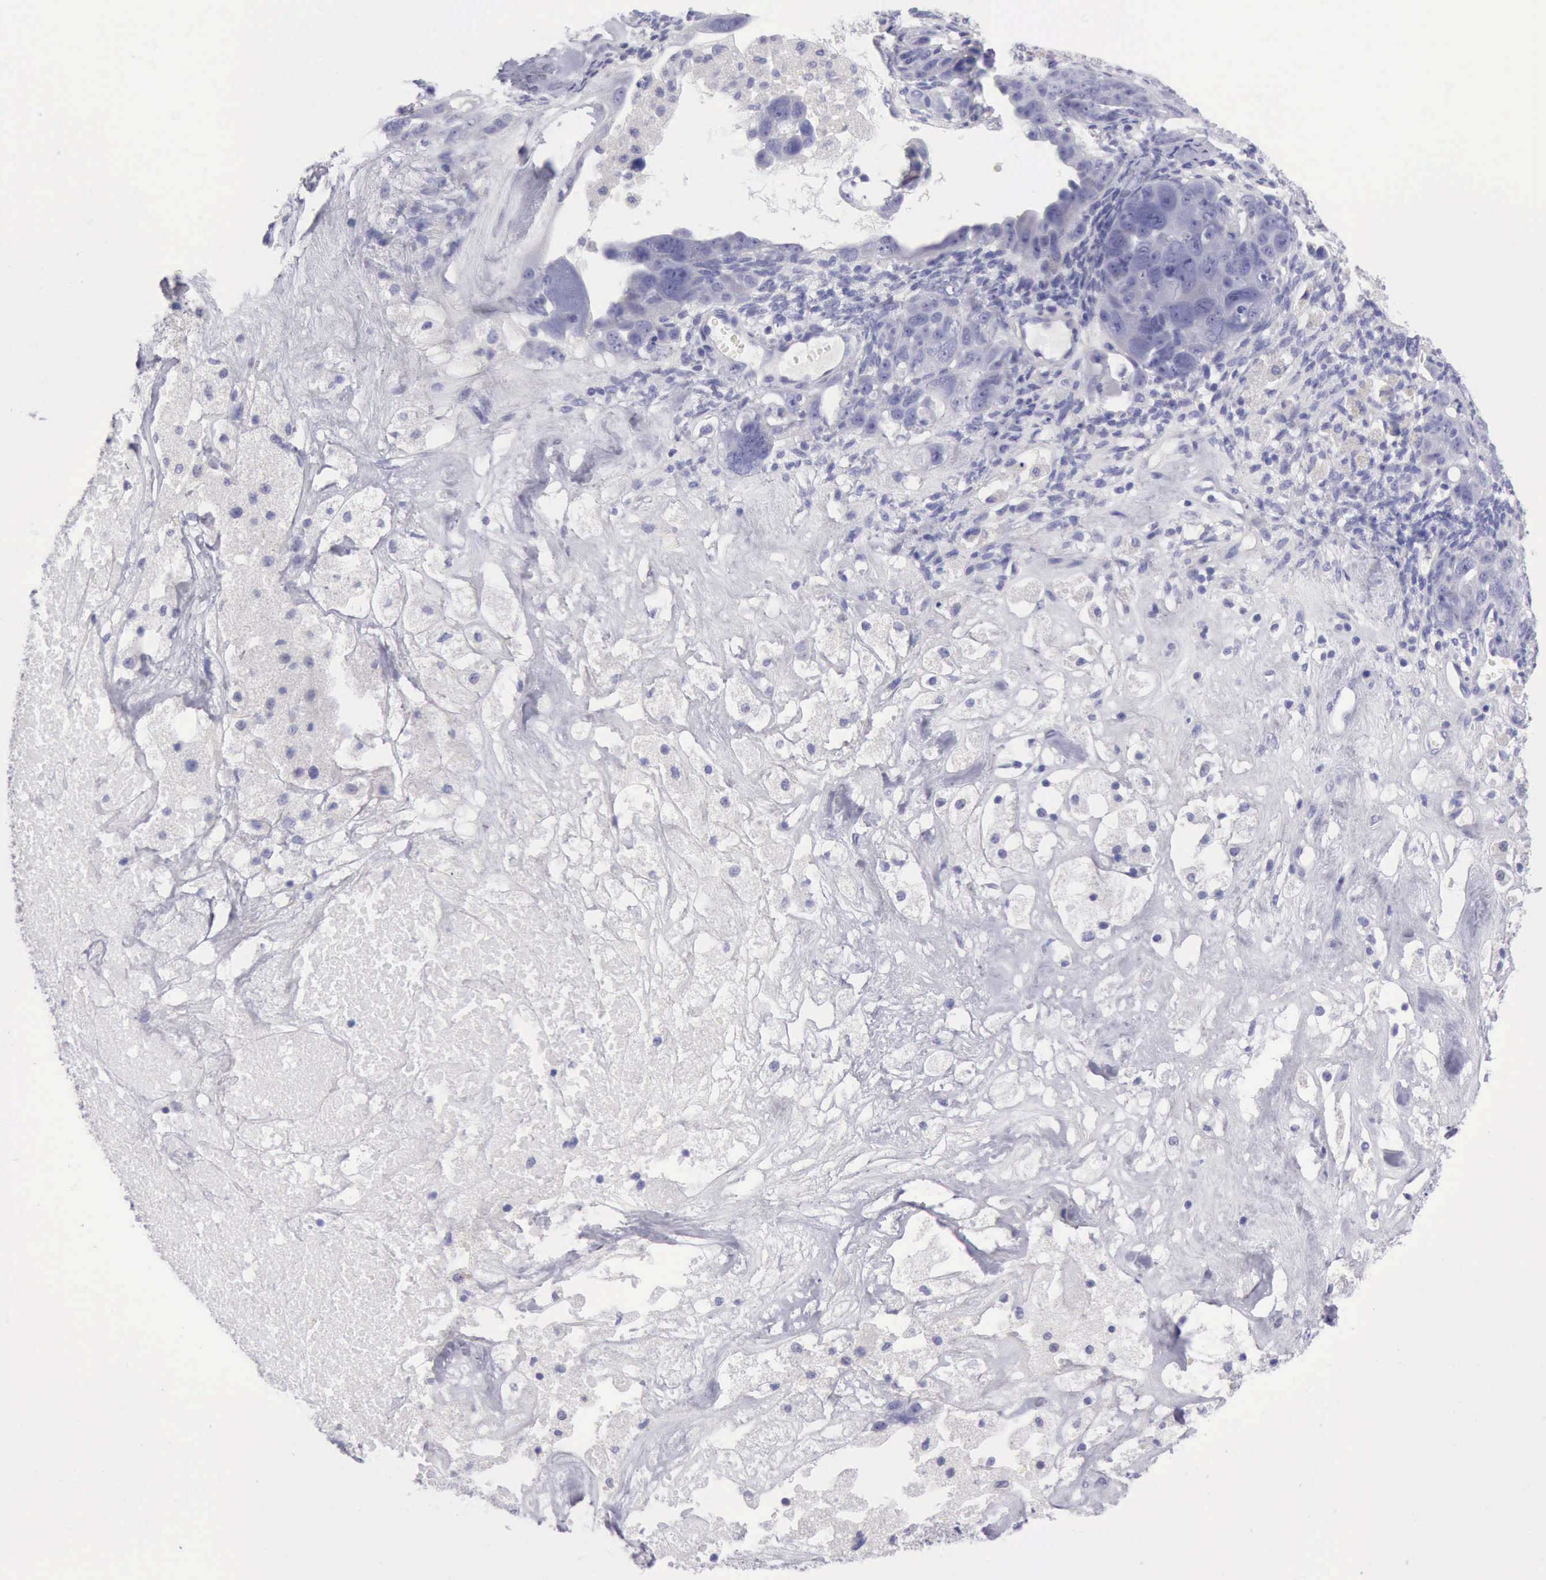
{"staining": {"intensity": "negative", "quantity": "none", "location": "none"}, "tissue": "ovarian cancer", "cell_type": "Tumor cells", "image_type": "cancer", "snomed": [{"axis": "morphology", "description": "Cystadenocarcinoma, serous, NOS"}, {"axis": "topography", "description": "Ovary"}], "caption": "The image exhibits no staining of tumor cells in ovarian serous cystadenocarcinoma.", "gene": "AOC3", "patient": {"sex": "female", "age": 66}}